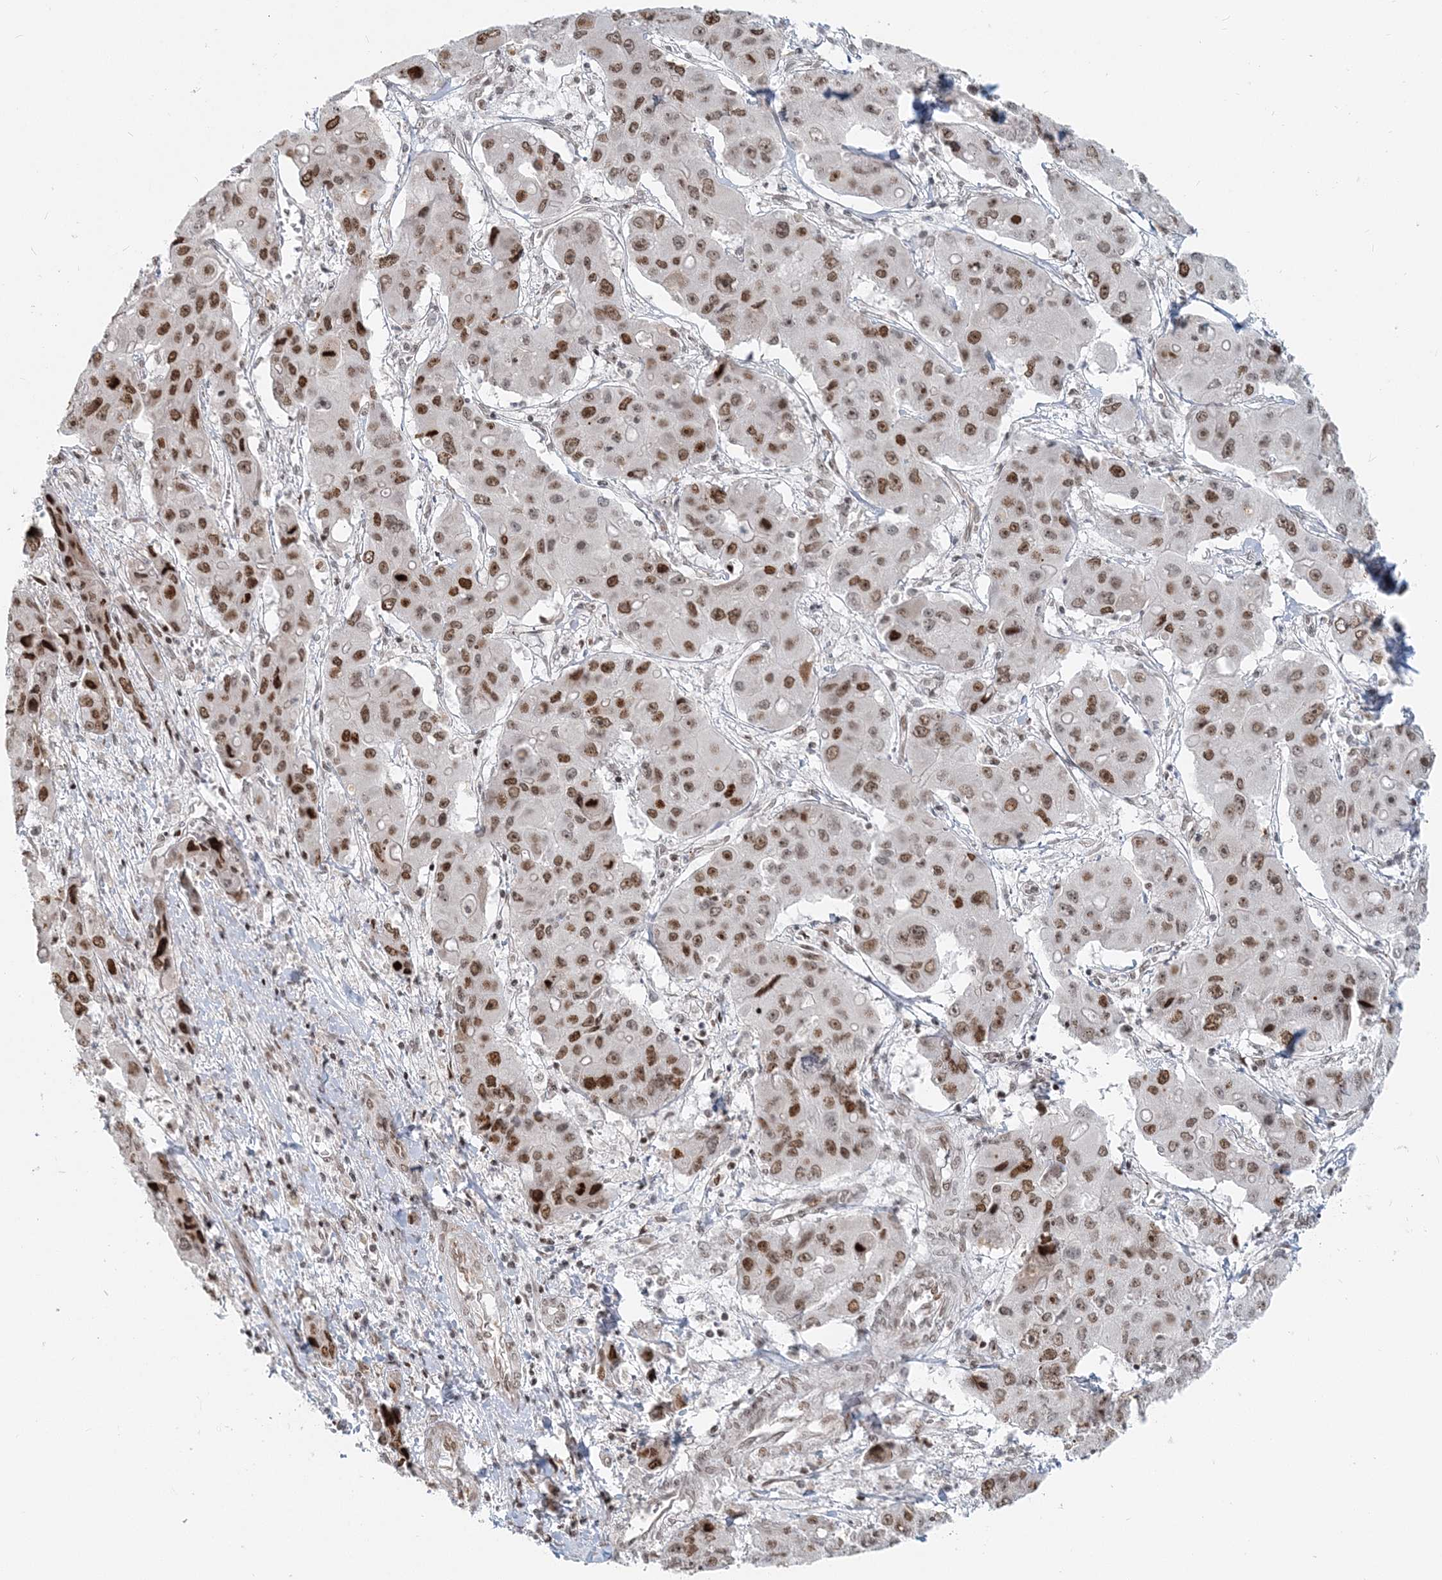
{"staining": {"intensity": "moderate", "quantity": ">75%", "location": "nuclear"}, "tissue": "liver cancer", "cell_type": "Tumor cells", "image_type": "cancer", "snomed": [{"axis": "morphology", "description": "Cholangiocarcinoma"}, {"axis": "topography", "description": "Liver"}], "caption": "Protein analysis of liver cholangiocarcinoma tissue demonstrates moderate nuclear staining in about >75% of tumor cells.", "gene": "BAZ1B", "patient": {"sex": "male", "age": 67}}